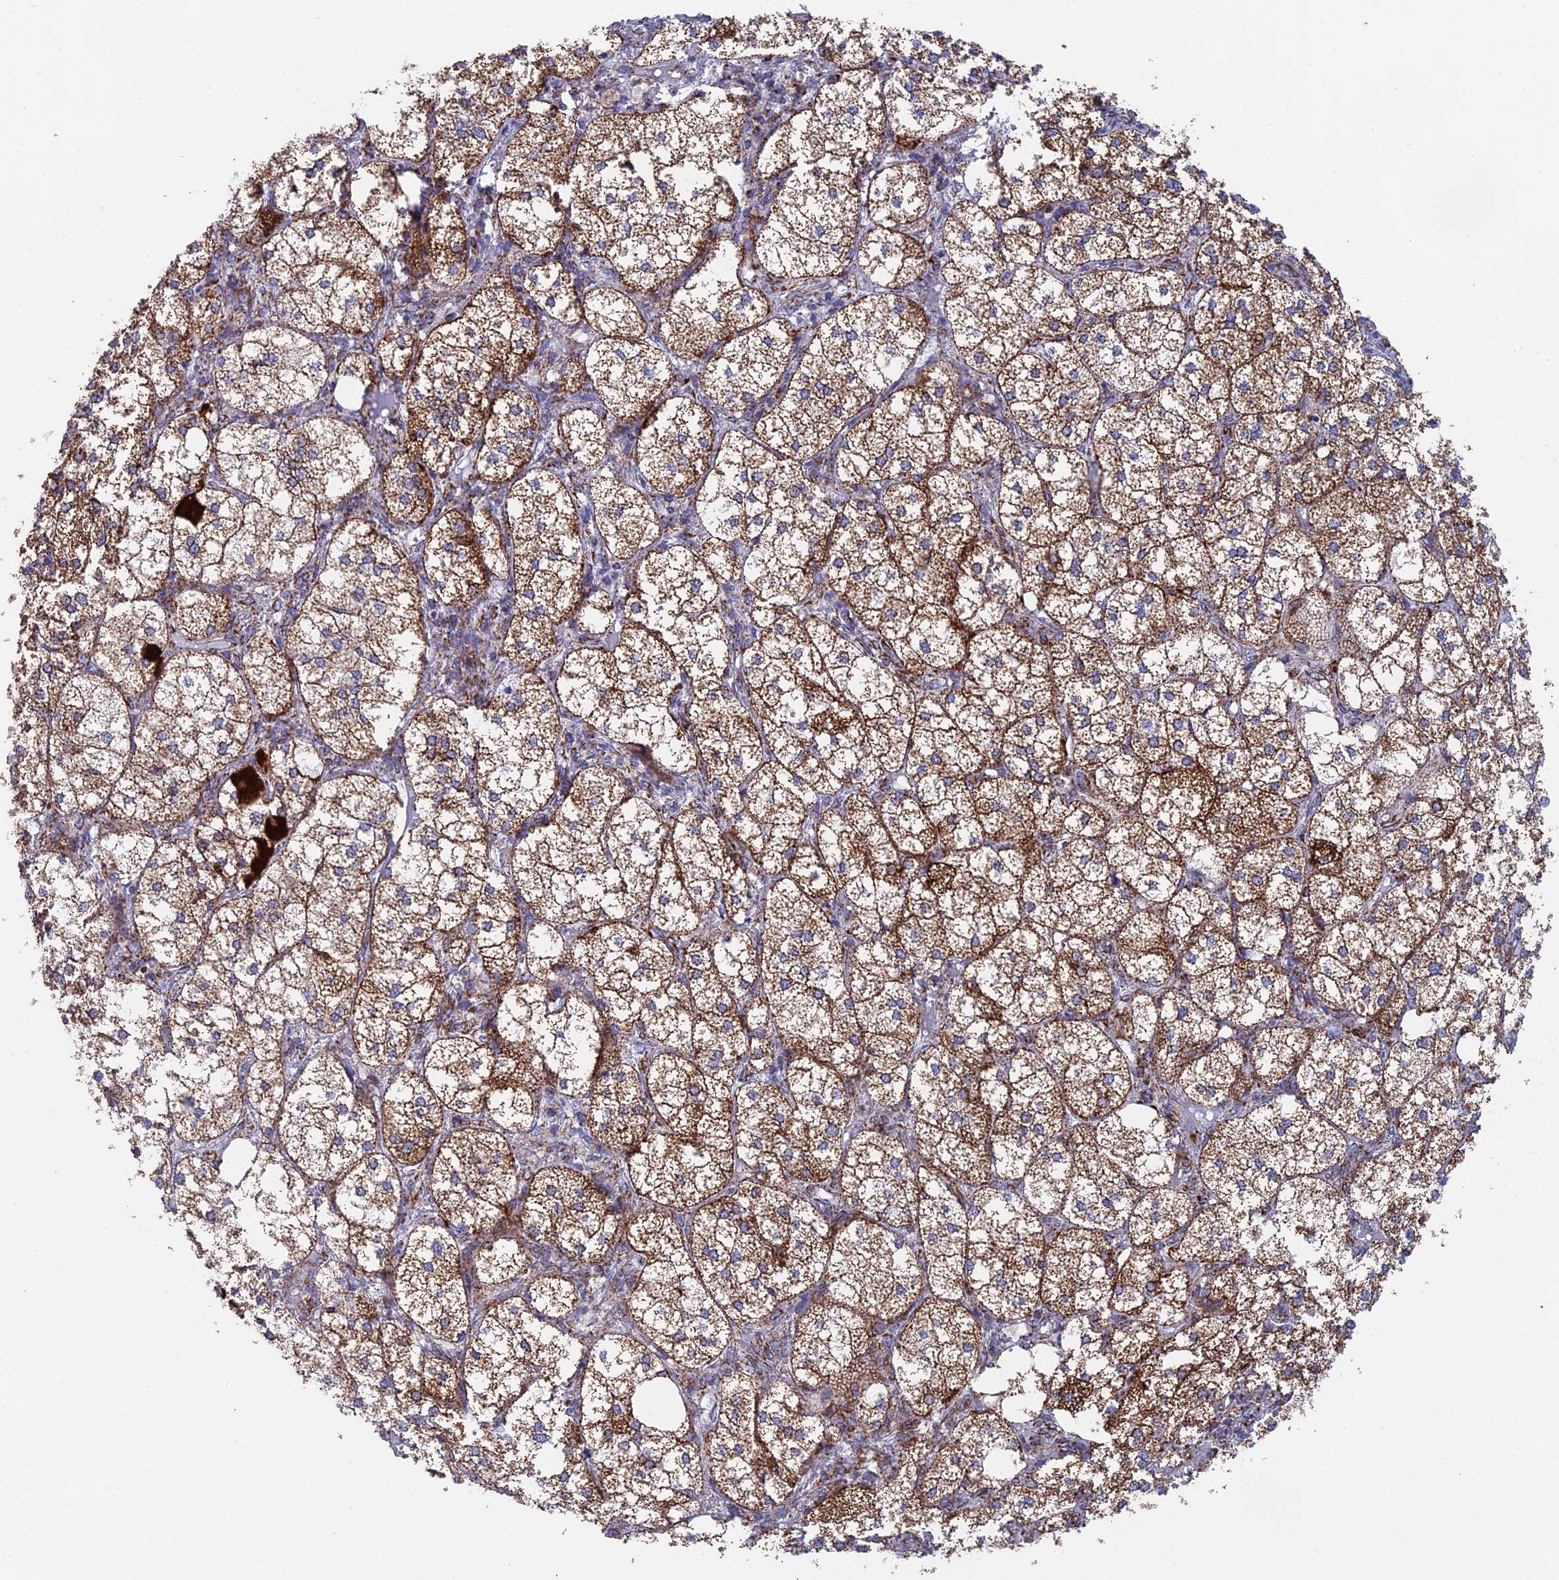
{"staining": {"intensity": "strong", "quantity": ">75%", "location": "cytoplasmic/membranous"}, "tissue": "adrenal gland", "cell_type": "Glandular cells", "image_type": "normal", "snomed": [{"axis": "morphology", "description": "Normal tissue, NOS"}, {"axis": "topography", "description": "Adrenal gland"}], "caption": "Adrenal gland stained with a brown dye exhibits strong cytoplasmic/membranous positive positivity in approximately >75% of glandular cells.", "gene": "CDC16", "patient": {"sex": "female", "age": 61}}